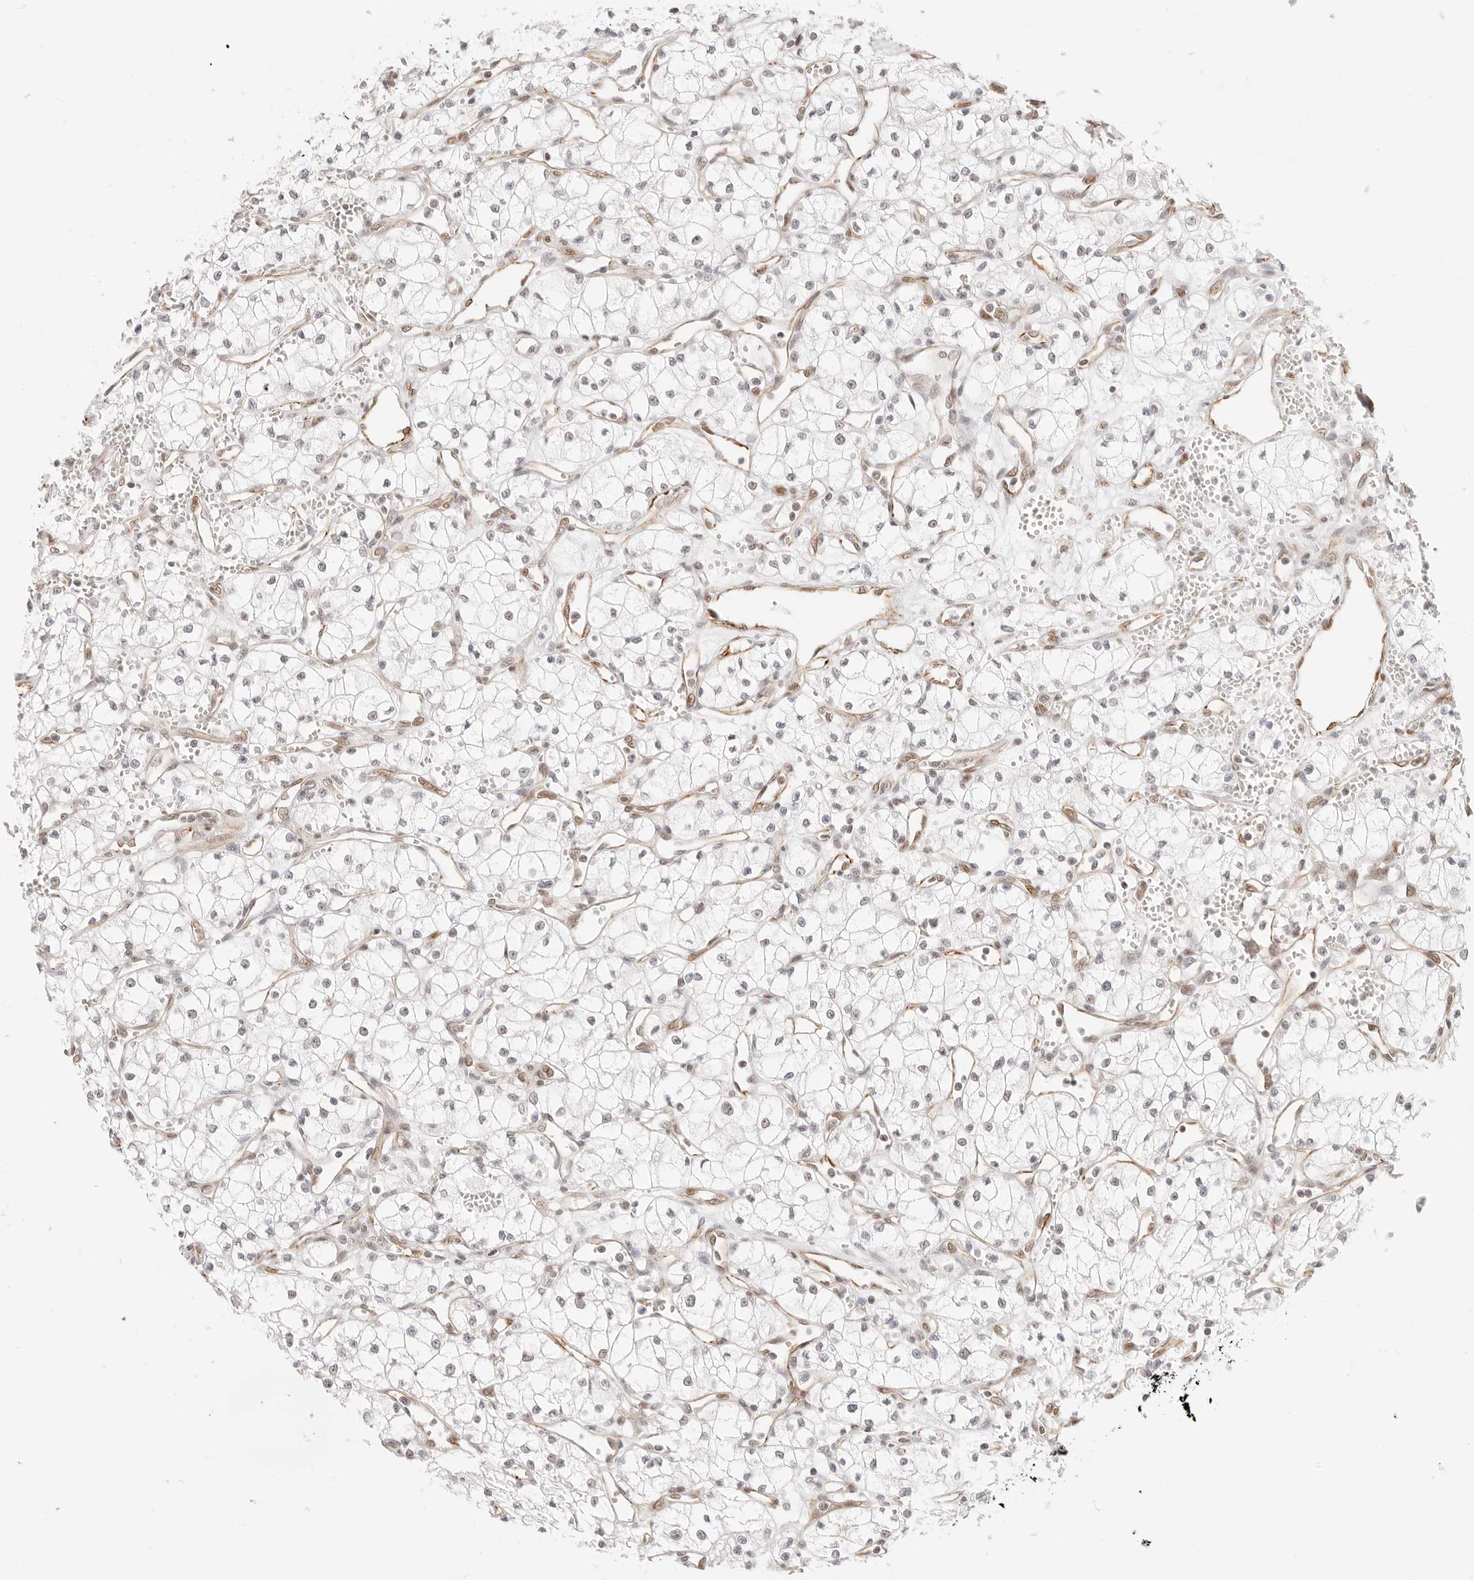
{"staining": {"intensity": "negative", "quantity": "none", "location": "none"}, "tissue": "renal cancer", "cell_type": "Tumor cells", "image_type": "cancer", "snomed": [{"axis": "morphology", "description": "Adenocarcinoma, NOS"}, {"axis": "topography", "description": "Kidney"}], "caption": "Human adenocarcinoma (renal) stained for a protein using IHC shows no expression in tumor cells.", "gene": "ZC3H11A", "patient": {"sex": "male", "age": 59}}